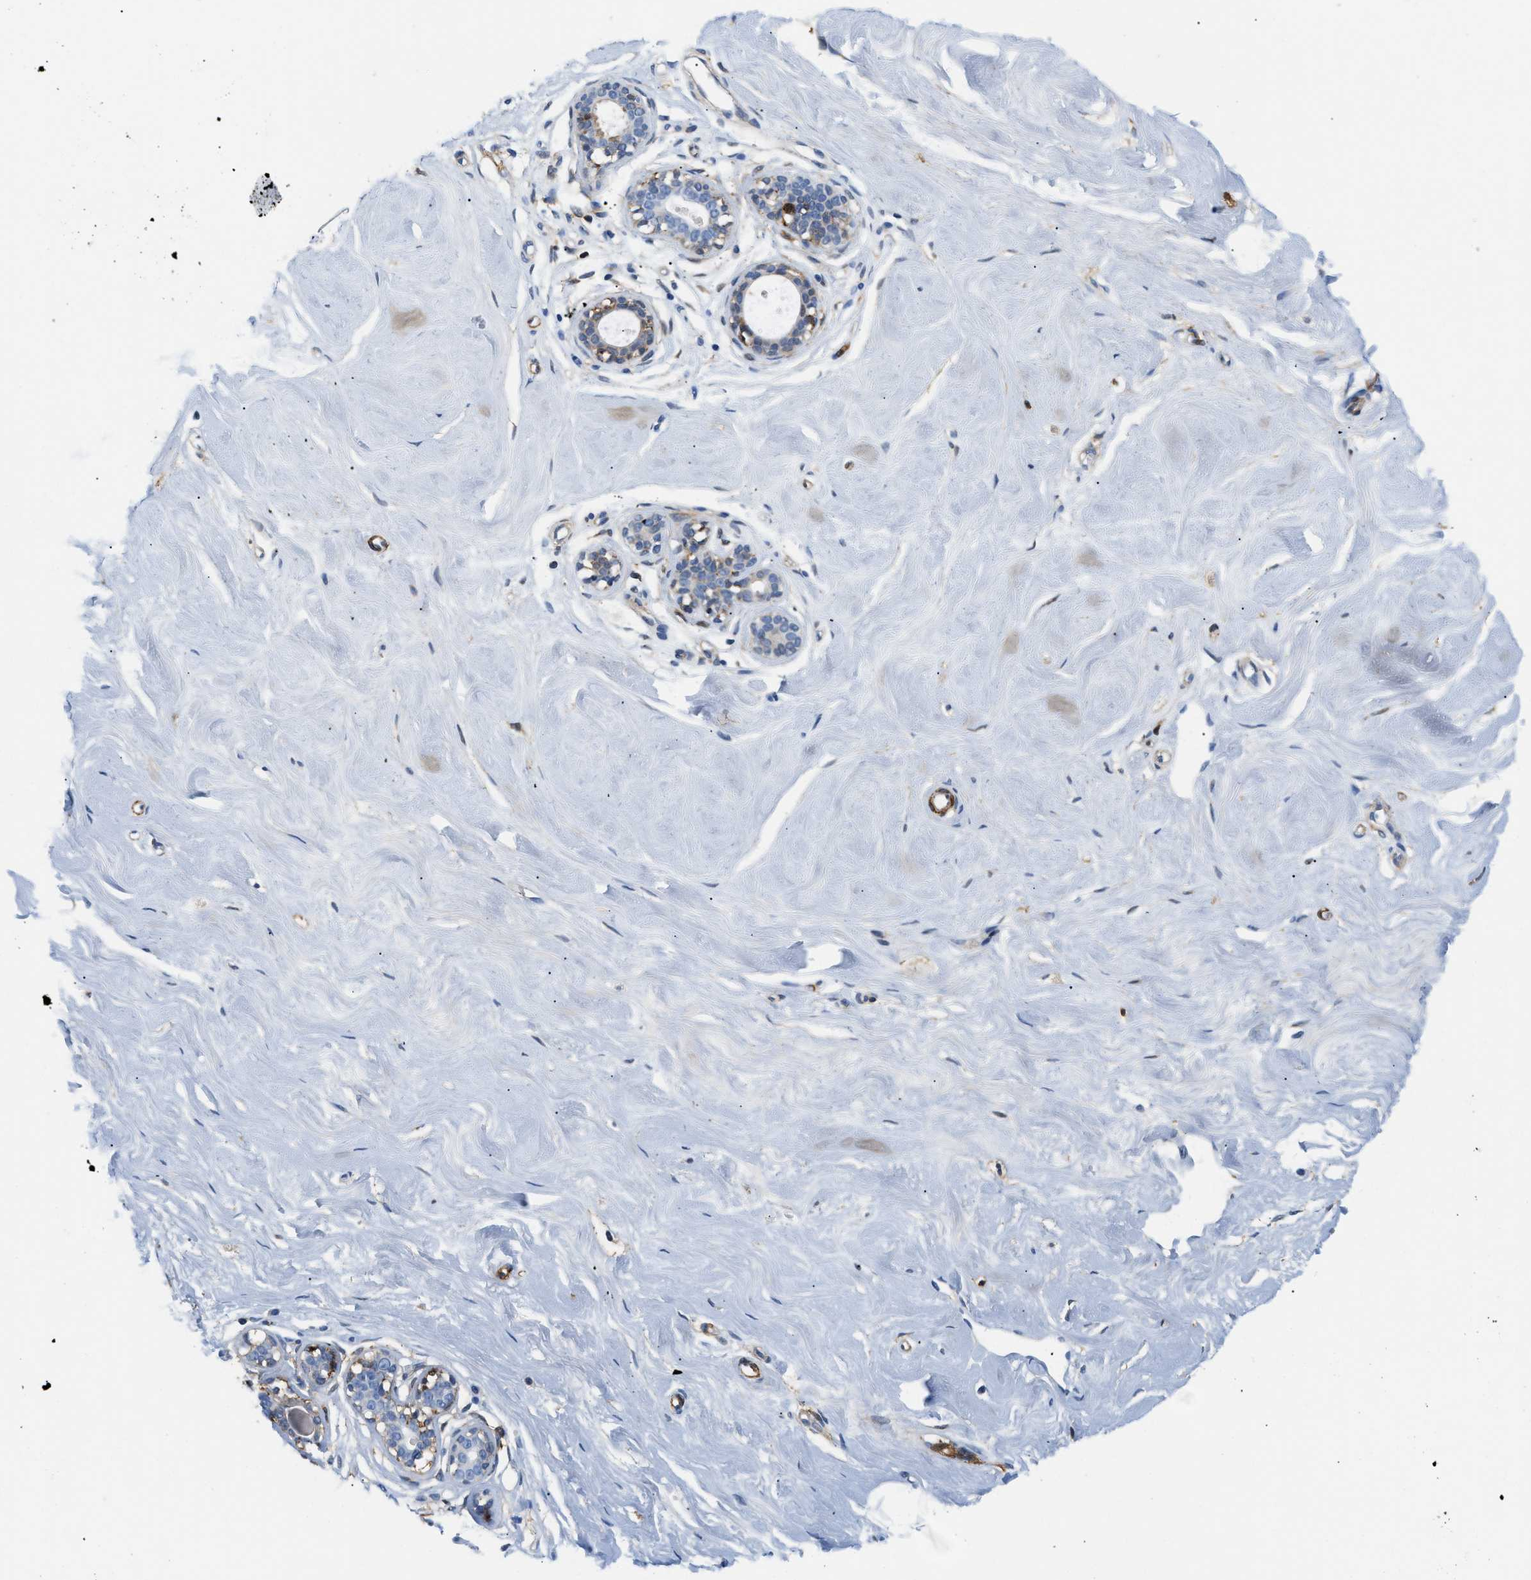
{"staining": {"intensity": "negative", "quantity": "none", "location": "none"}, "tissue": "breast", "cell_type": "Adipocytes", "image_type": "normal", "snomed": [{"axis": "morphology", "description": "Normal tissue, NOS"}, {"axis": "topography", "description": "Breast"}], "caption": "The image exhibits no staining of adipocytes in normal breast. The staining was performed using DAB (3,3'-diaminobenzidine) to visualize the protein expression in brown, while the nuclei were stained in blue with hematoxylin (Magnification: 20x).", "gene": "GSN", "patient": {"sex": "female", "age": 23}}